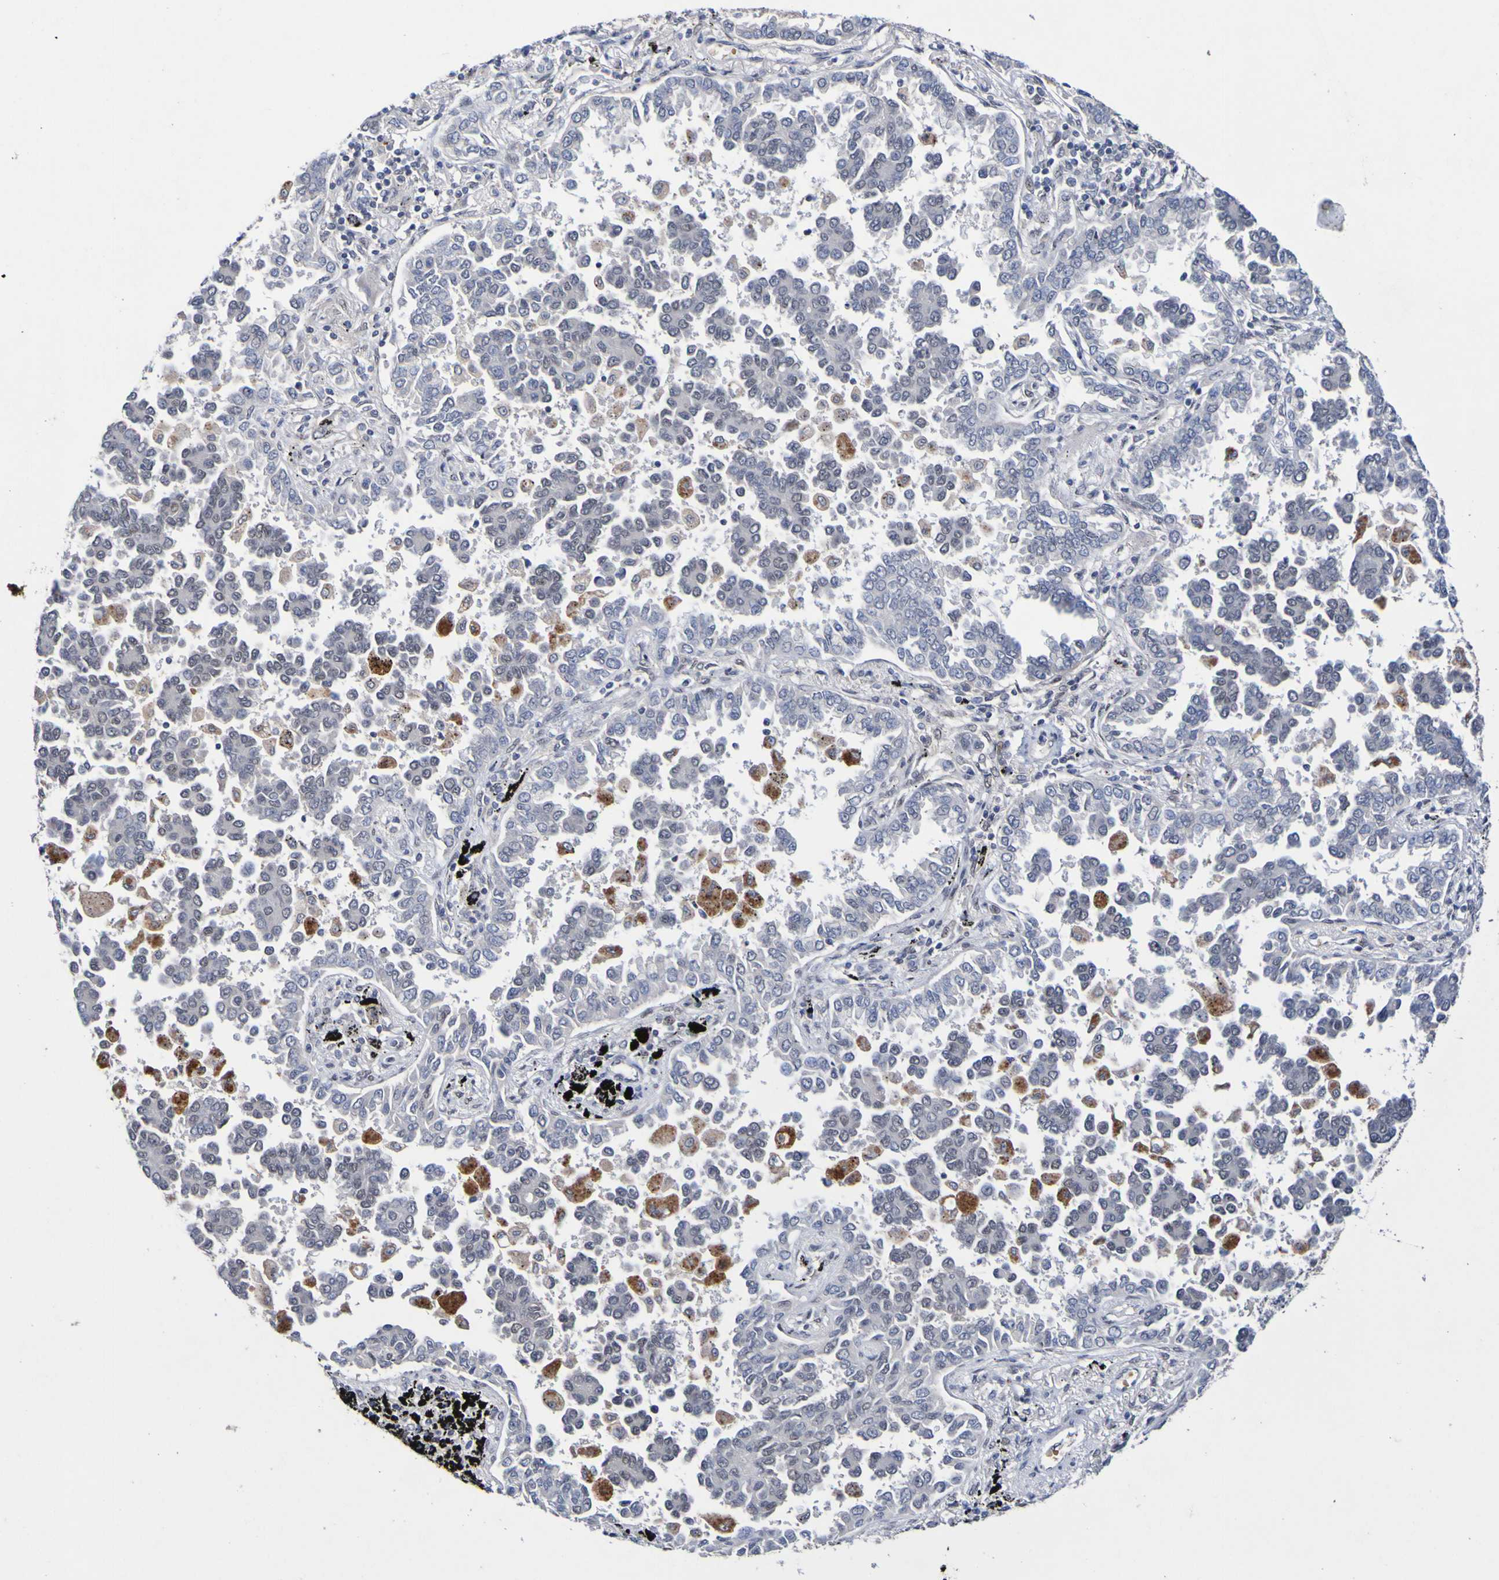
{"staining": {"intensity": "negative", "quantity": "none", "location": "none"}, "tissue": "lung cancer", "cell_type": "Tumor cells", "image_type": "cancer", "snomed": [{"axis": "morphology", "description": "Normal tissue, NOS"}, {"axis": "morphology", "description": "Adenocarcinoma, NOS"}, {"axis": "topography", "description": "Lung"}], "caption": "Immunohistochemical staining of human lung cancer exhibits no significant expression in tumor cells.", "gene": "PCGF1", "patient": {"sex": "male", "age": 59}}